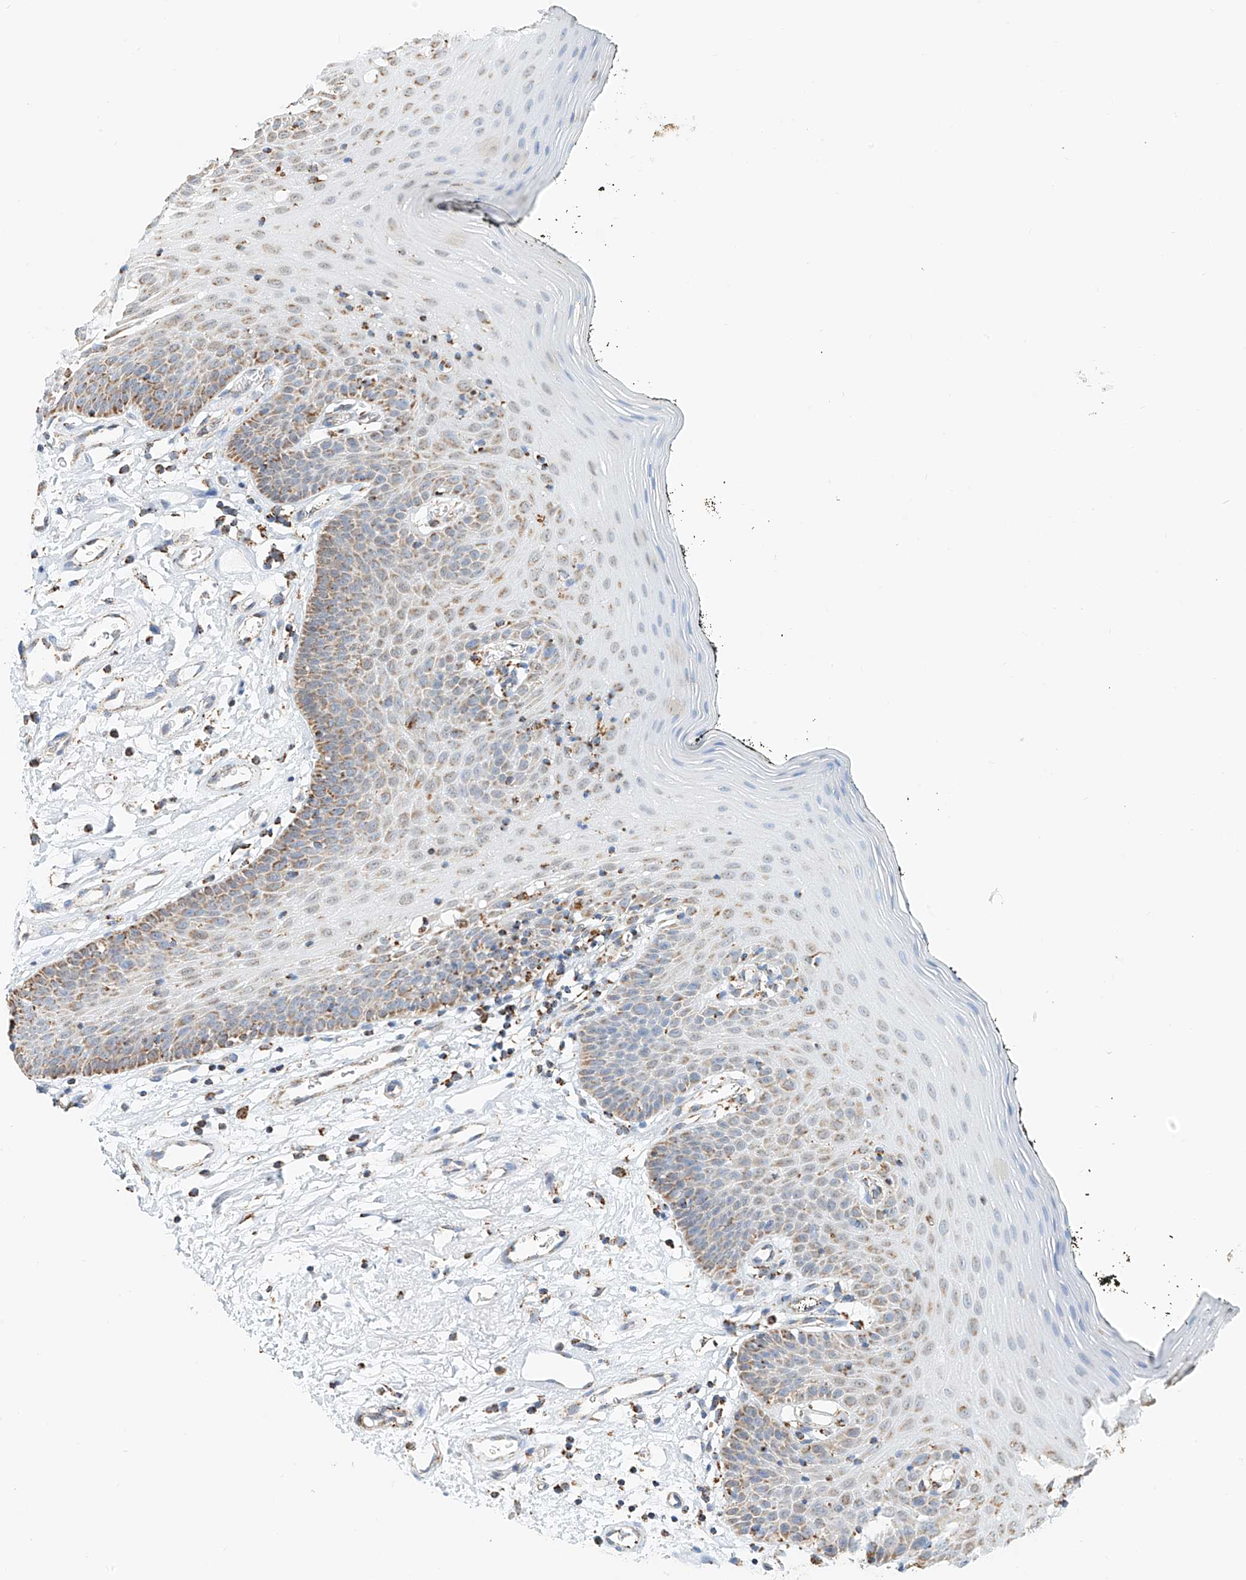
{"staining": {"intensity": "moderate", "quantity": "25%-75%", "location": "cytoplasmic/membranous"}, "tissue": "oral mucosa", "cell_type": "Squamous epithelial cells", "image_type": "normal", "snomed": [{"axis": "morphology", "description": "Normal tissue, NOS"}, {"axis": "topography", "description": "Oral tissue"}], "caption": "IHC of benign oral mucosa reveals medium levels of moderate cytoplasmic/membranous positivity in about 25%-75% of squamous epithelial cells. The protein of interest is stained brown, and the nuclei are stained in blue (DAB (3,3'-diaminobenzidine) IHC with brightfield microscopy, high magnification).", "gene": "PPA2", "patient": {"sex": "male", "age": 74}}